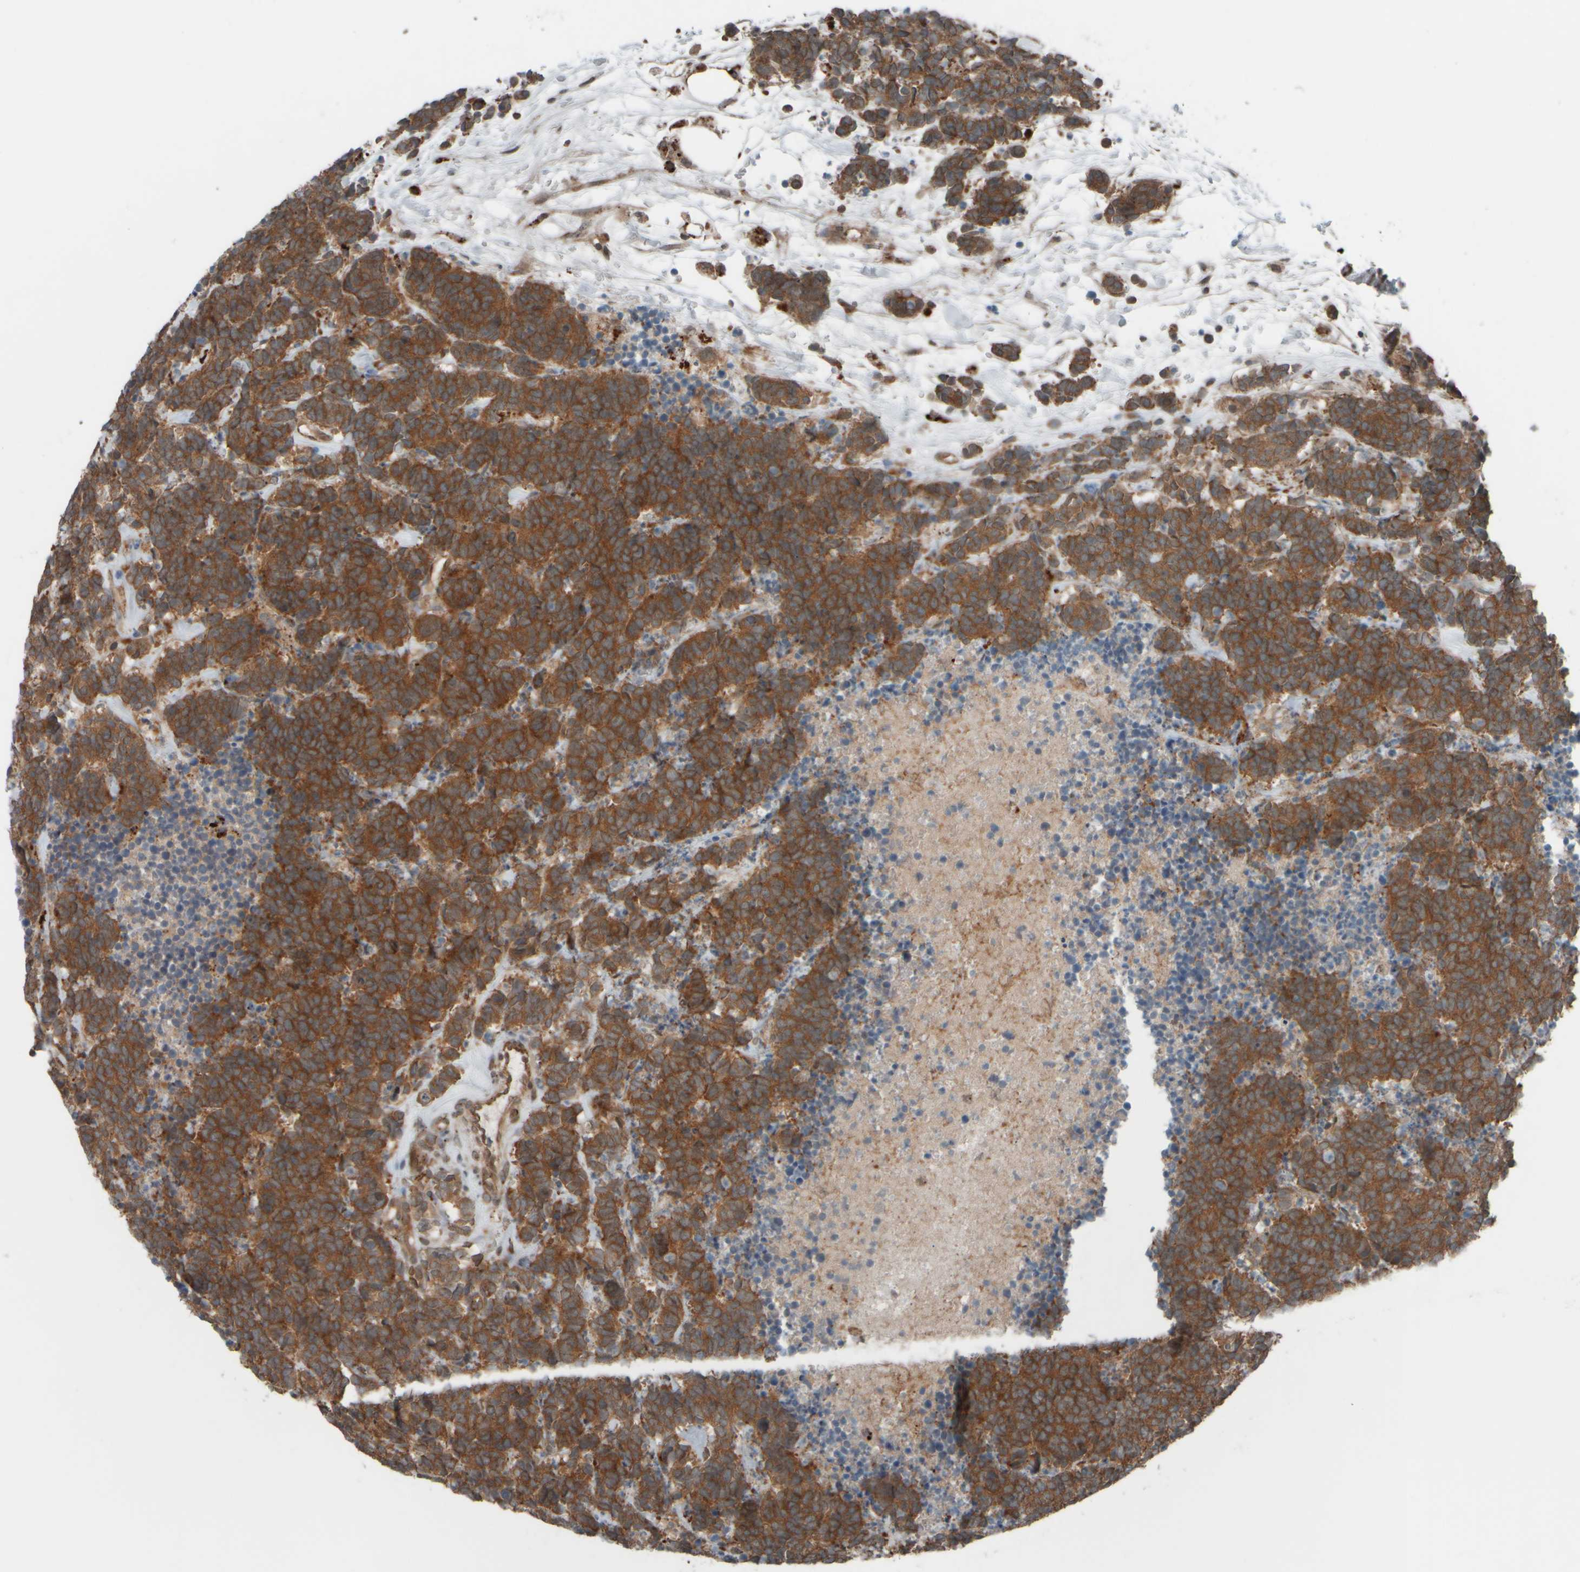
{"staining": {"intensity": "moderate", "quantity": ">75%", "location": "cytoplasmic/membranous"}, "tissue": "carcinoid", "cell_type": "Tumor cells", "image_type": "cancer", "snomed": [{"axis": "morphology", "description": "Carcinoma, NOS"}, {"axis": "morphology", "description": "Carcinoid, malignant, NOS"}, {"axis": "topography", "description": "Urinary bladder"}], "caption": "The photomicrograph displays staining of carcinoma, revealing moderate cytoplasmic/membranous protein positivity (brown color) within tumor cells. (DAB (3,3'-diaminobenzidine) IHC with brightfield microscopy, high magnification).", "gene": "GIGYF1", "patient": {"sex": "male", "age": 57}}